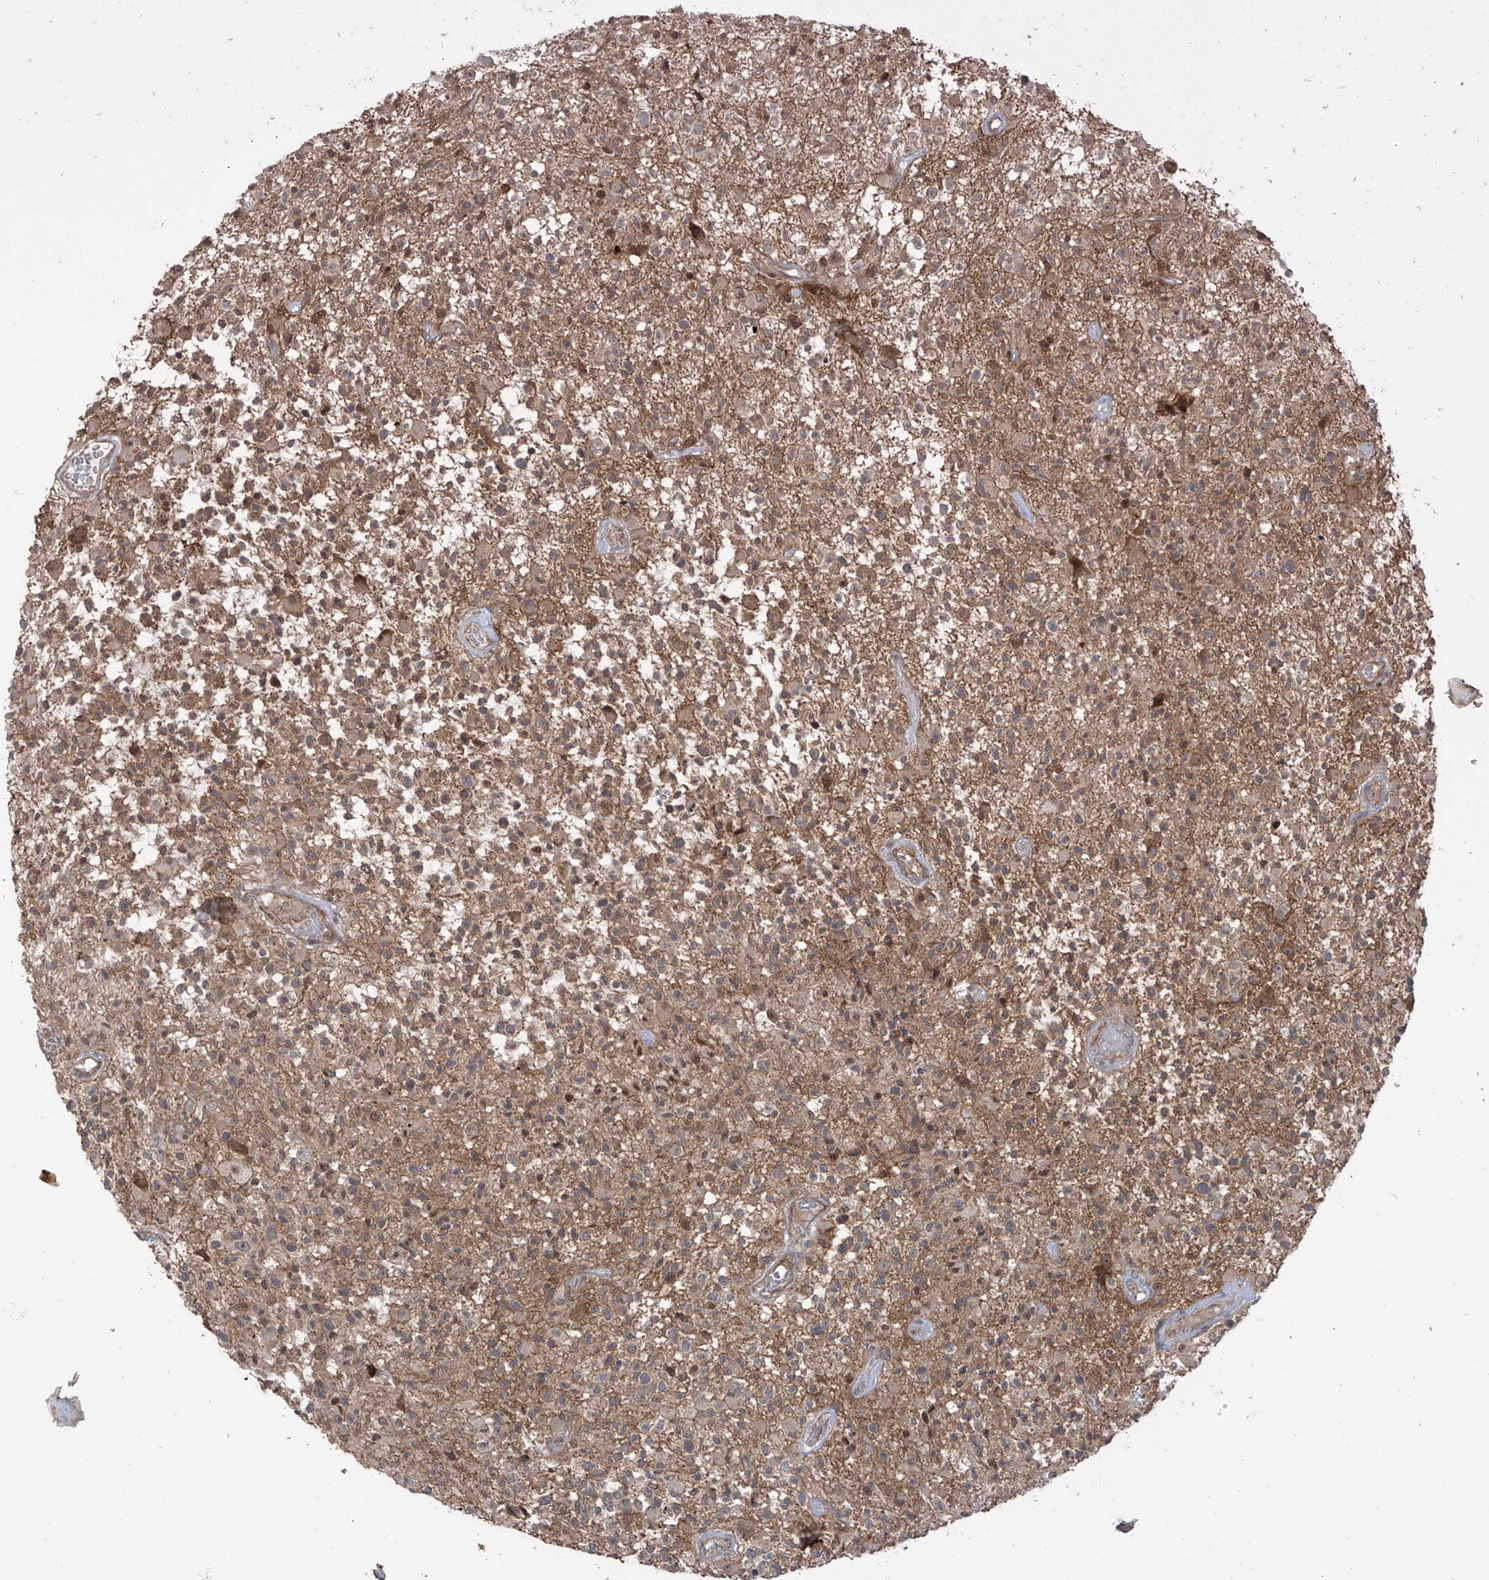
{"staining": {"intensity": "weak", "quantity": ">75%", "location": "cytoplasmic/membranous"}, "tissue": "glioma", "cell_type": "Tumor cells", "image_type": "cancer", "snomed": [{"axis": "morphology", "description": "Glioma, malignant, High grade"}, {"axis": "morphology", "description": "Glioblastoma, NOS"}, {"axis": "topography", "description": "Brain"}], "caption": "This photomicrograph exhibits IHC staining of glioma, with low weak cytoplasmic/membranous expression in about >75% of tumor cells.", "gene": "LRRC74A", "patient": {"sex": "male", "age": 60}}